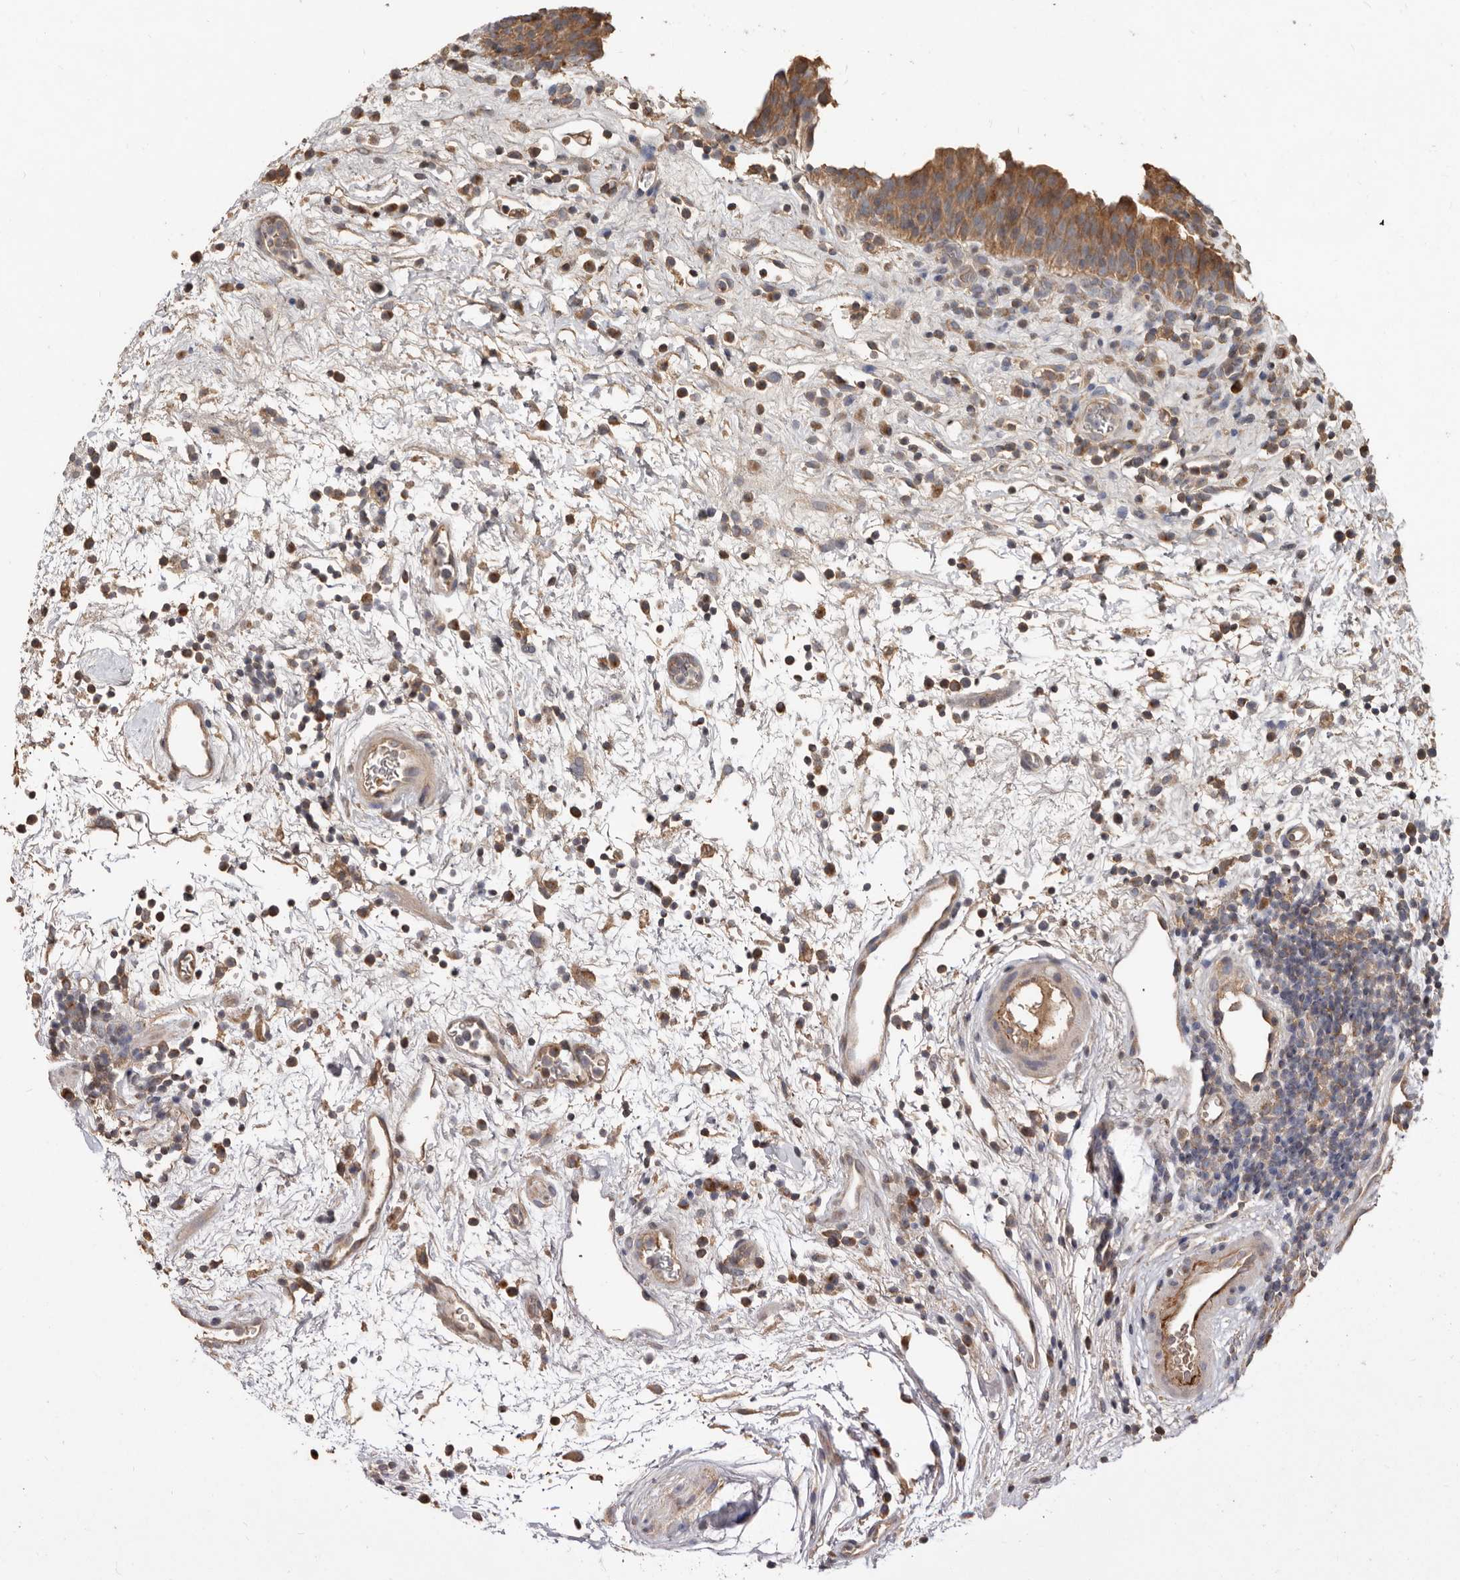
{"staining": {"intensity": "moderate", "quantity": ">75%", "location": "cytoplasmic/membranous"}, "tissue": "urinary bladder", "cell_type": "Urothelial cells", "image_type": "normal", "snomed": [{"axis": "morphology", "description": "Normal tissue, NOS"}, {"axis": "morphology", "description": "Inflammation, NOS"}, {"axis": "topography", "description": "Urinary bladder"}], "caption": "Immunohistochemistry (IHC) of normal human urinary bladder shows medium levels of moderate cytoplasmic/membranous staining in about >75% of urothelial cells. (Stains: DAB (3,3'-diaminobenzidine) in brown, nuclei in blue, Microscopy: brightfield microscopy at high magnification).", "gene": "KIF26B", "patient": {"sex": "female", "age": 75}}